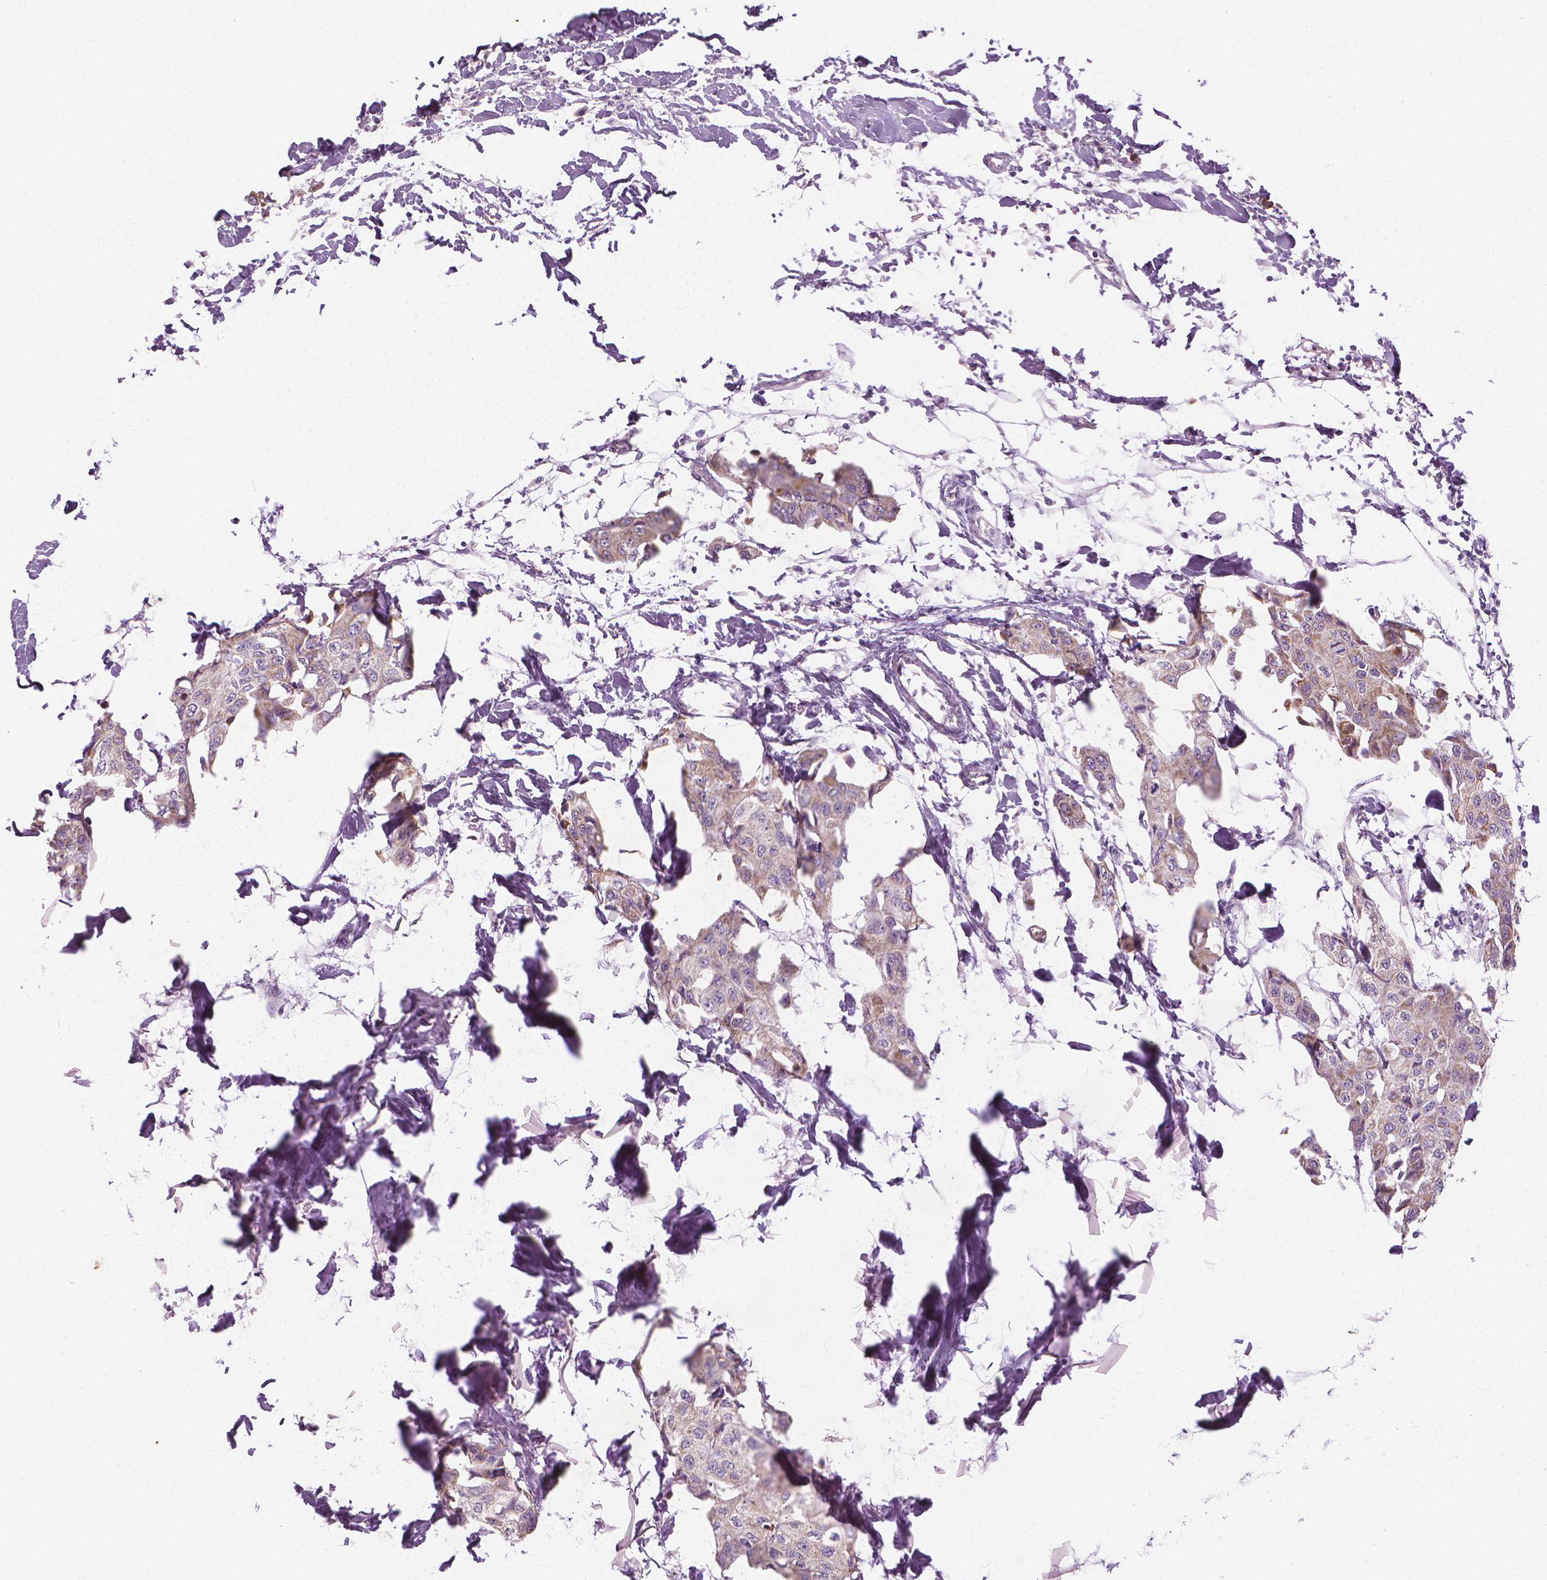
{"staining": {"intensity": "weak", "quantity": "<25%", "location": "cytoplasmic/membranous"}, "tissue": "breast cancer", "cell_type": "Tumor cells", "image_type": "cancer", "snomed": [{"axis": "morphology", "description": "Duct carcinoma"}, {"axis": "topography", "description": "Breast"}], "caption": "Human breast infiltrating ductal carcinoma stained for a protein using immunohistochemistry demonstrates no positivity in tumor cells.", "gene": "CFAP126", "patient": {"sex": "female", "age": 80}}